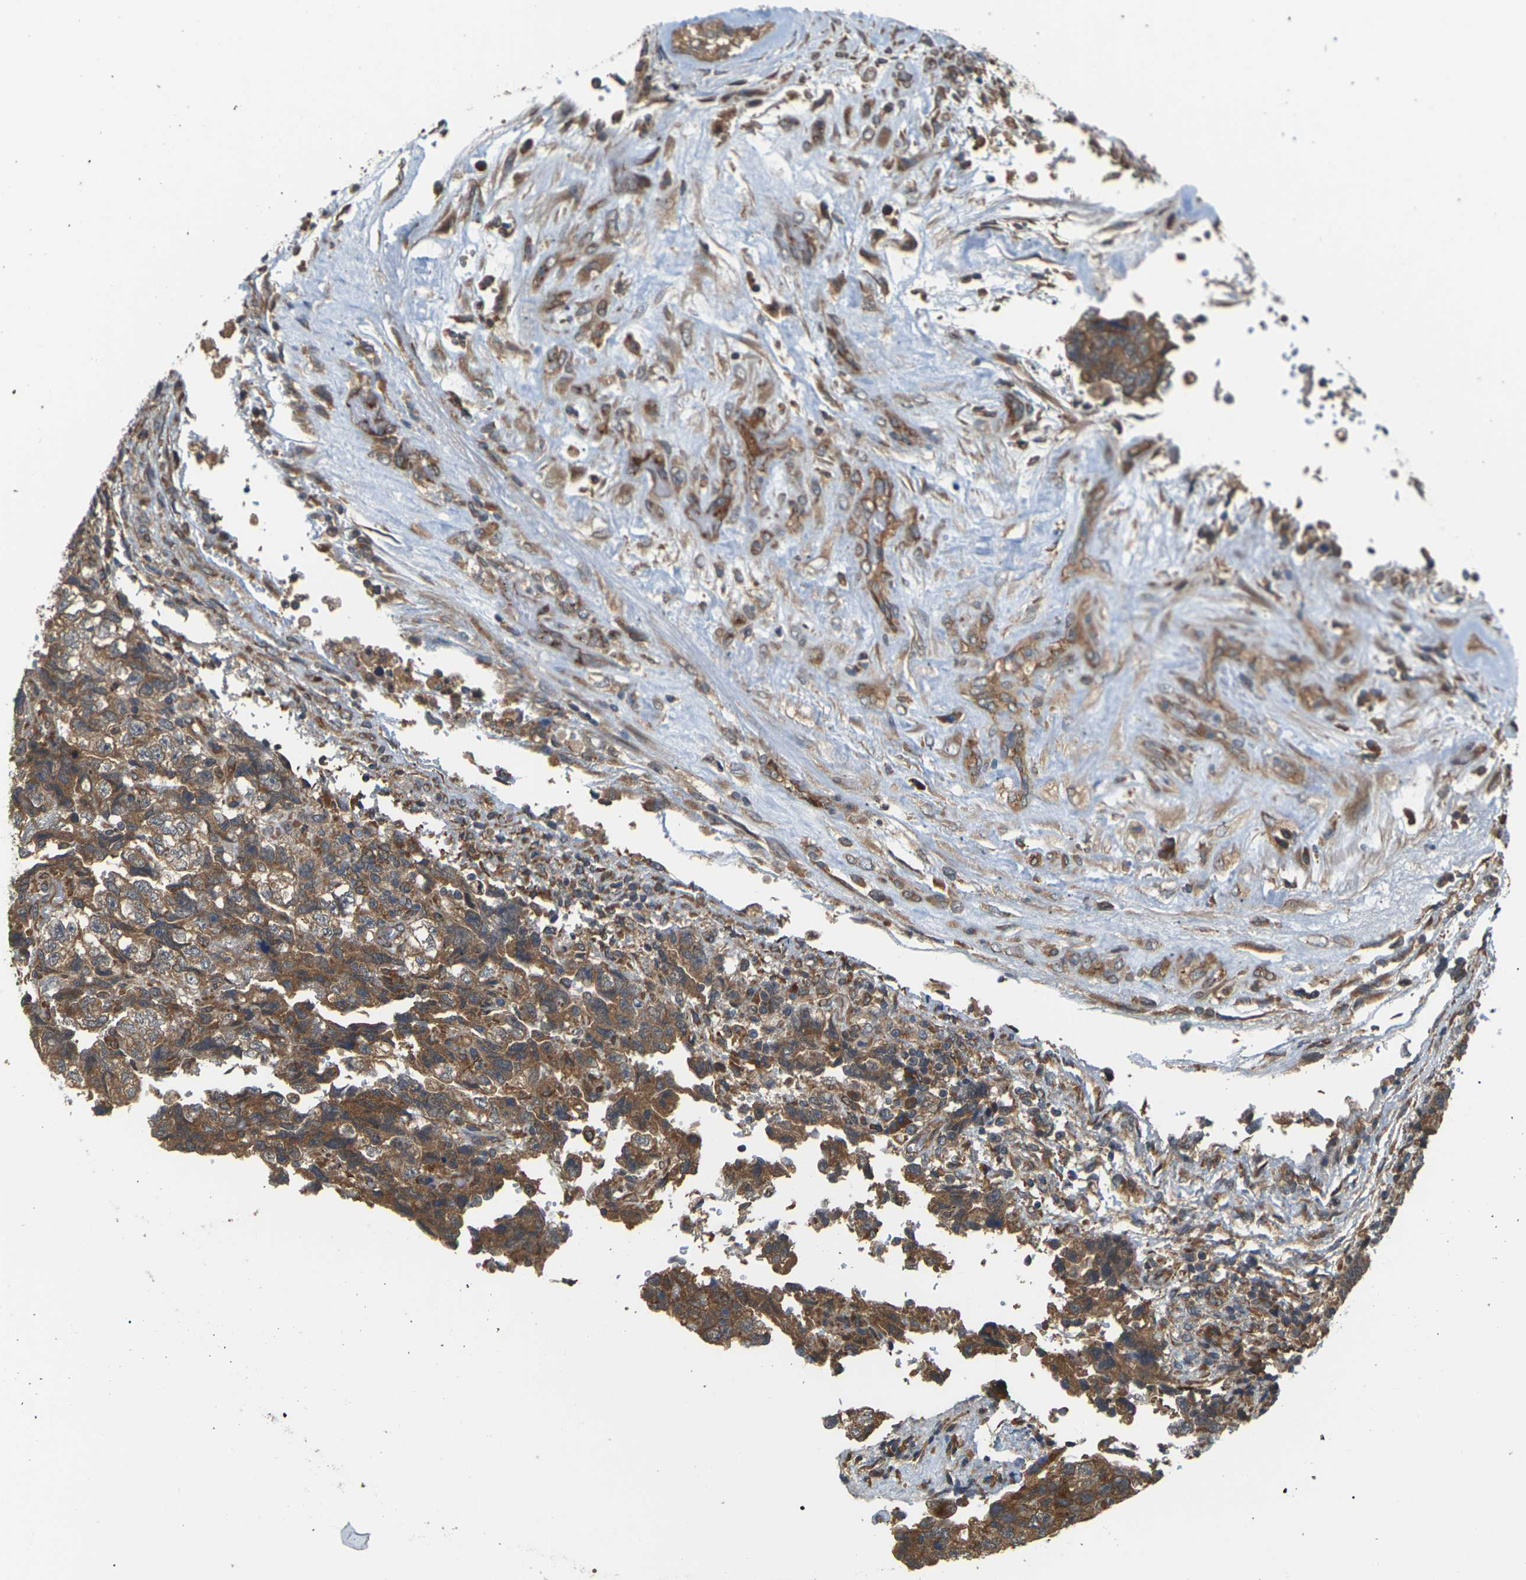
{"staining": {"intensity": "moderate", "quantity": ">75%", "location": "cytoplasmic/membranous"}, "tissue": "testis cancer", "cell_type": "Tumor cells", "image_type": "cancer", "snomed": [{"axis": "morphology", "description": "Carcinoma, Embryonal, NOS"}, {"axis": "topography", "description": "Testis"}], "caption": "Immunohistochemistry (DAB) staining of human embryonal carcinoma (testis) reveals moderate cytoplasmic/membranous protein positivity in approximately >75% of tumor cells.", "gene": "NRAS", "patient": {"sex": "male", "age": 36}}